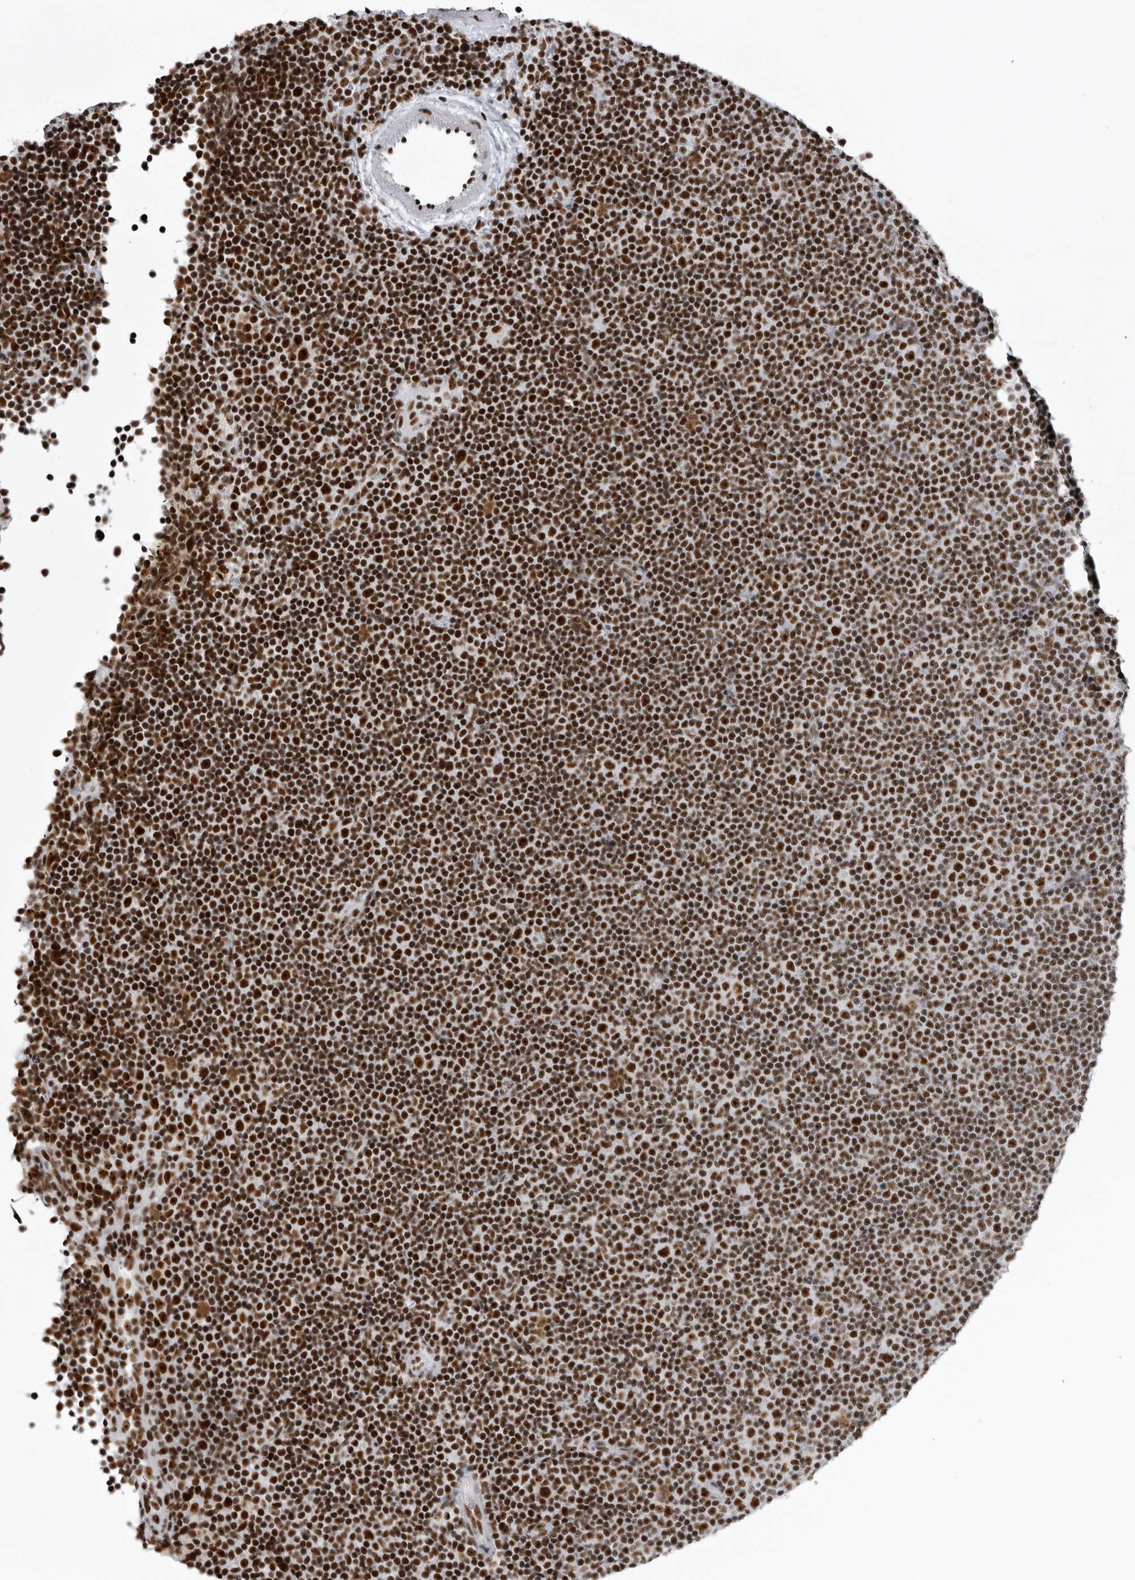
{"staining": {"intensity": "strong", "quantity": ">75%", "location": "nuclear"}, "tissue": "lymphoma", "cell_type": "Tumor cells", "image_type": "cancer", "snomed": [{"axis": "morphology", "description": "Malignant lymphoma, non-Hodgkin's type, Low grade"}, {"axis": "topography", "description": "Lymph node"}], "caption": "A brown stain shows strong nuclear positivity of a protein in human lymphoma tumor cells.", "gene": "DHX9", "patient": {"sex": "female", "age": 67}}